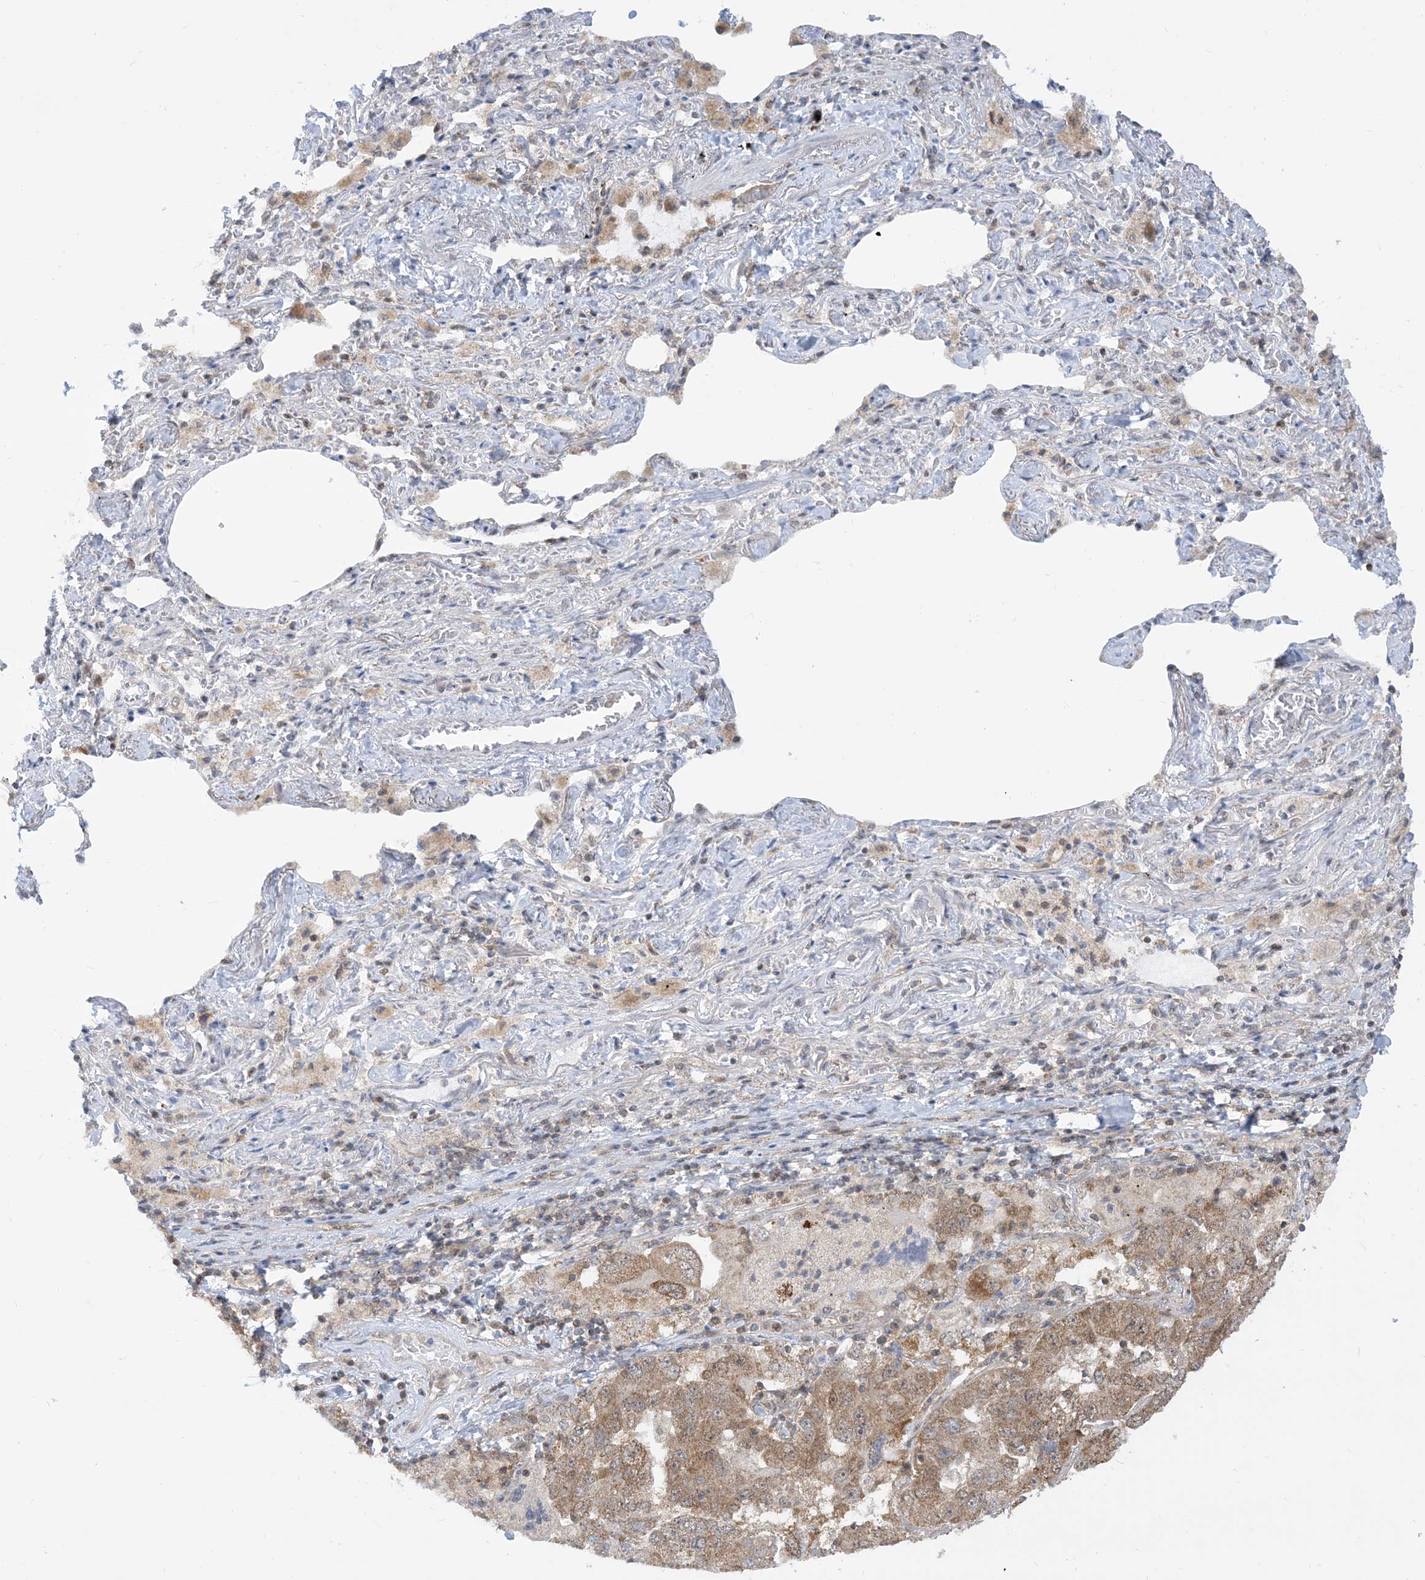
{"staining": {"intensity": "moderate", "quantity": ">75%", "location": "cytoplasmic/membranous"}, "tissue": "lung cancer", "cell_type": "Tumor cells", "image_type": "cancer", "snomed": [{"axis": "morphology", "description": "Adenocarcinoma, NOS"}, {"axis": "topography", "description": "Lung"}], "caption": "Tumor cells demonstrate medium levels of moderate cytoplasmic/membranous positivity in about >75% of cells in human adenocarcinoma (lung). The protein is stained brown, and the nuclei are stained in blue (DAB (3,3'-diaminobenzidine) IHC with brightfield microscopy, high magnification).", "gene": "CASP4", "patient": {"sex": "female", "age": 51}}